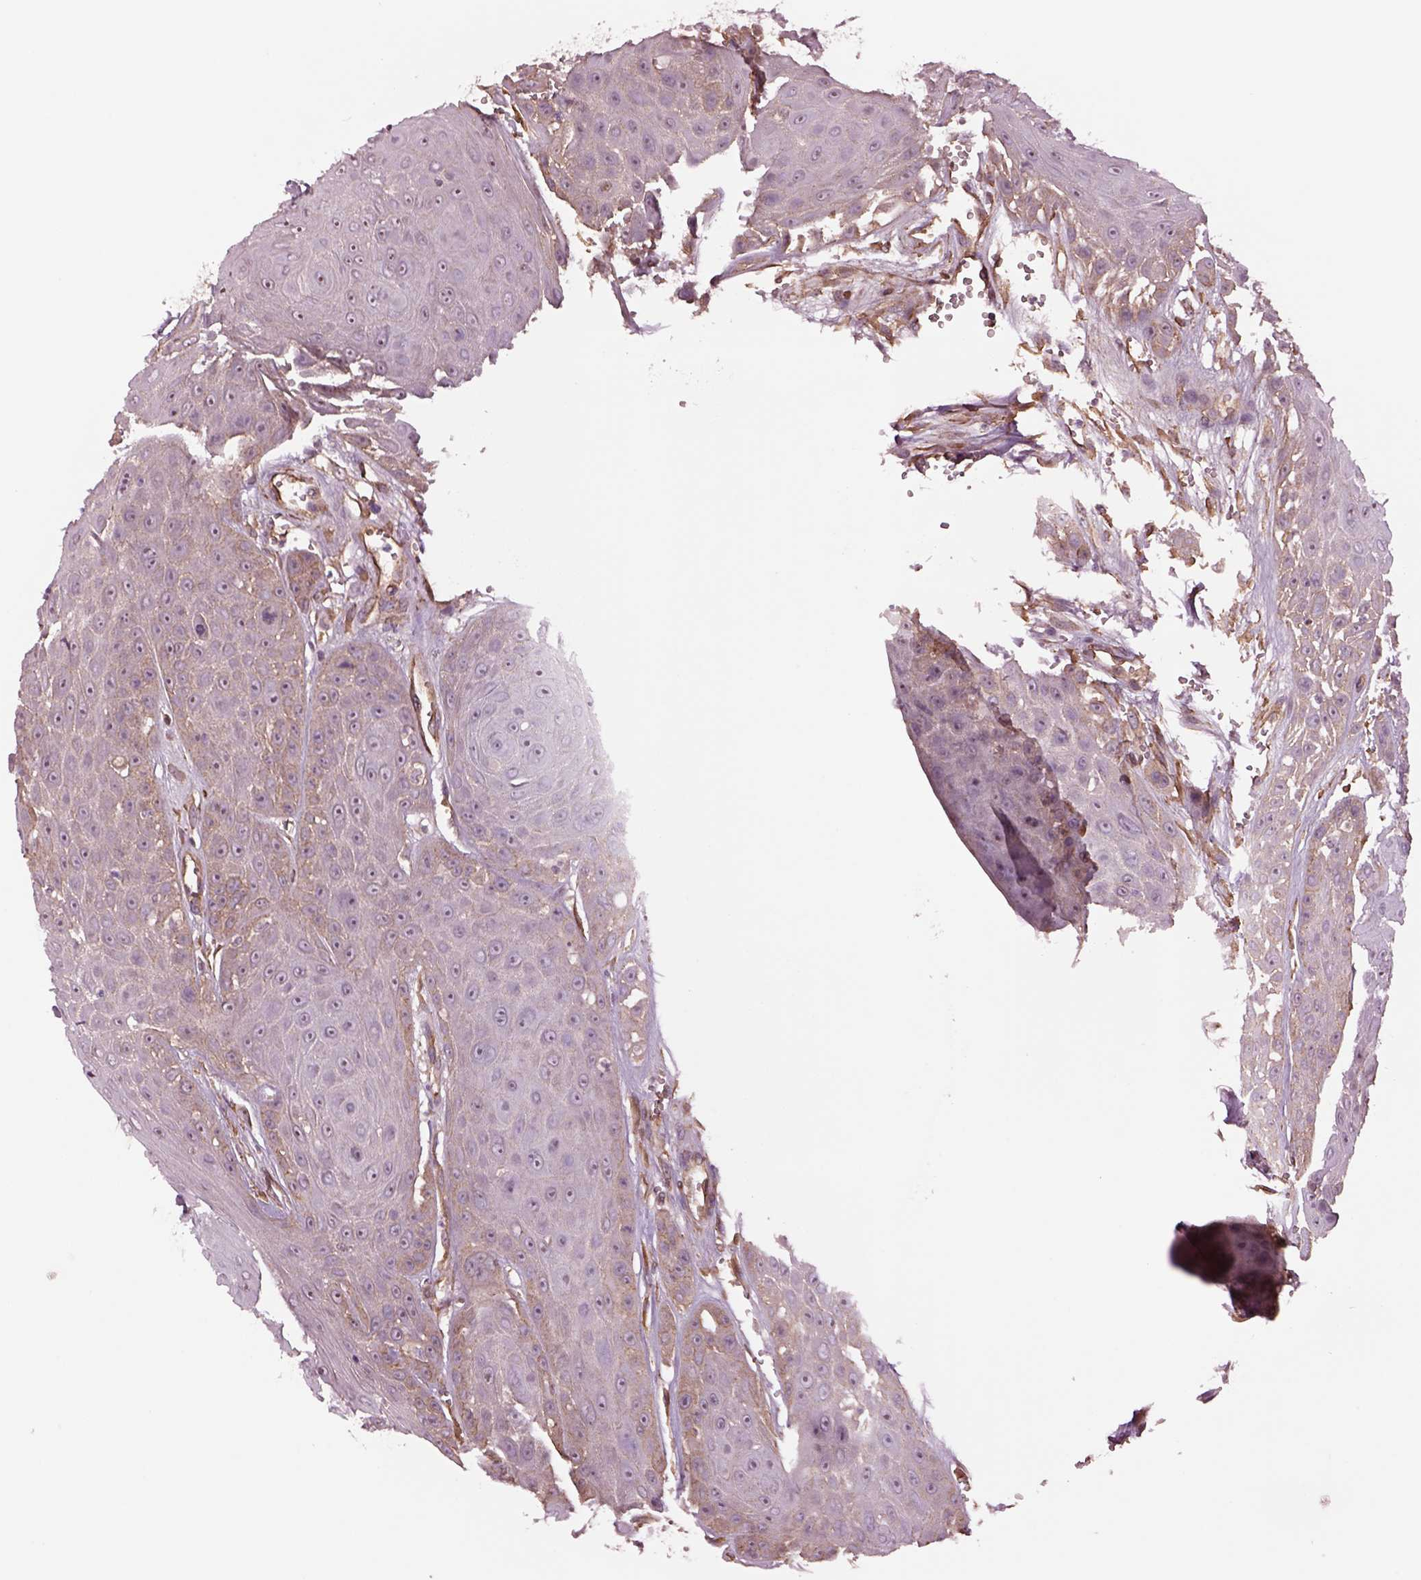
{"staining": {"intensity": "weak", "quantity": "<25%", "location": "cytoplasmic/membranous"}, "tissue": "head and neck cancer", "cell_type": "Tumor cells", "image_type": "cancer", "snomed": [{"axis": "morphology", "description": "Squamous cell carcinoma, NOS"}, {"axis": "topography", "description": "Oral tissue"}, {"axis": "topography", "description": "Head-Neck"}], "caption": "This is an immunohistochemistry image of squamous cell carcinoma (head and neck). There is no staining in tumor cells.", "gene": "HTR1B", "patient": {"sex": "male", "age": 81}}